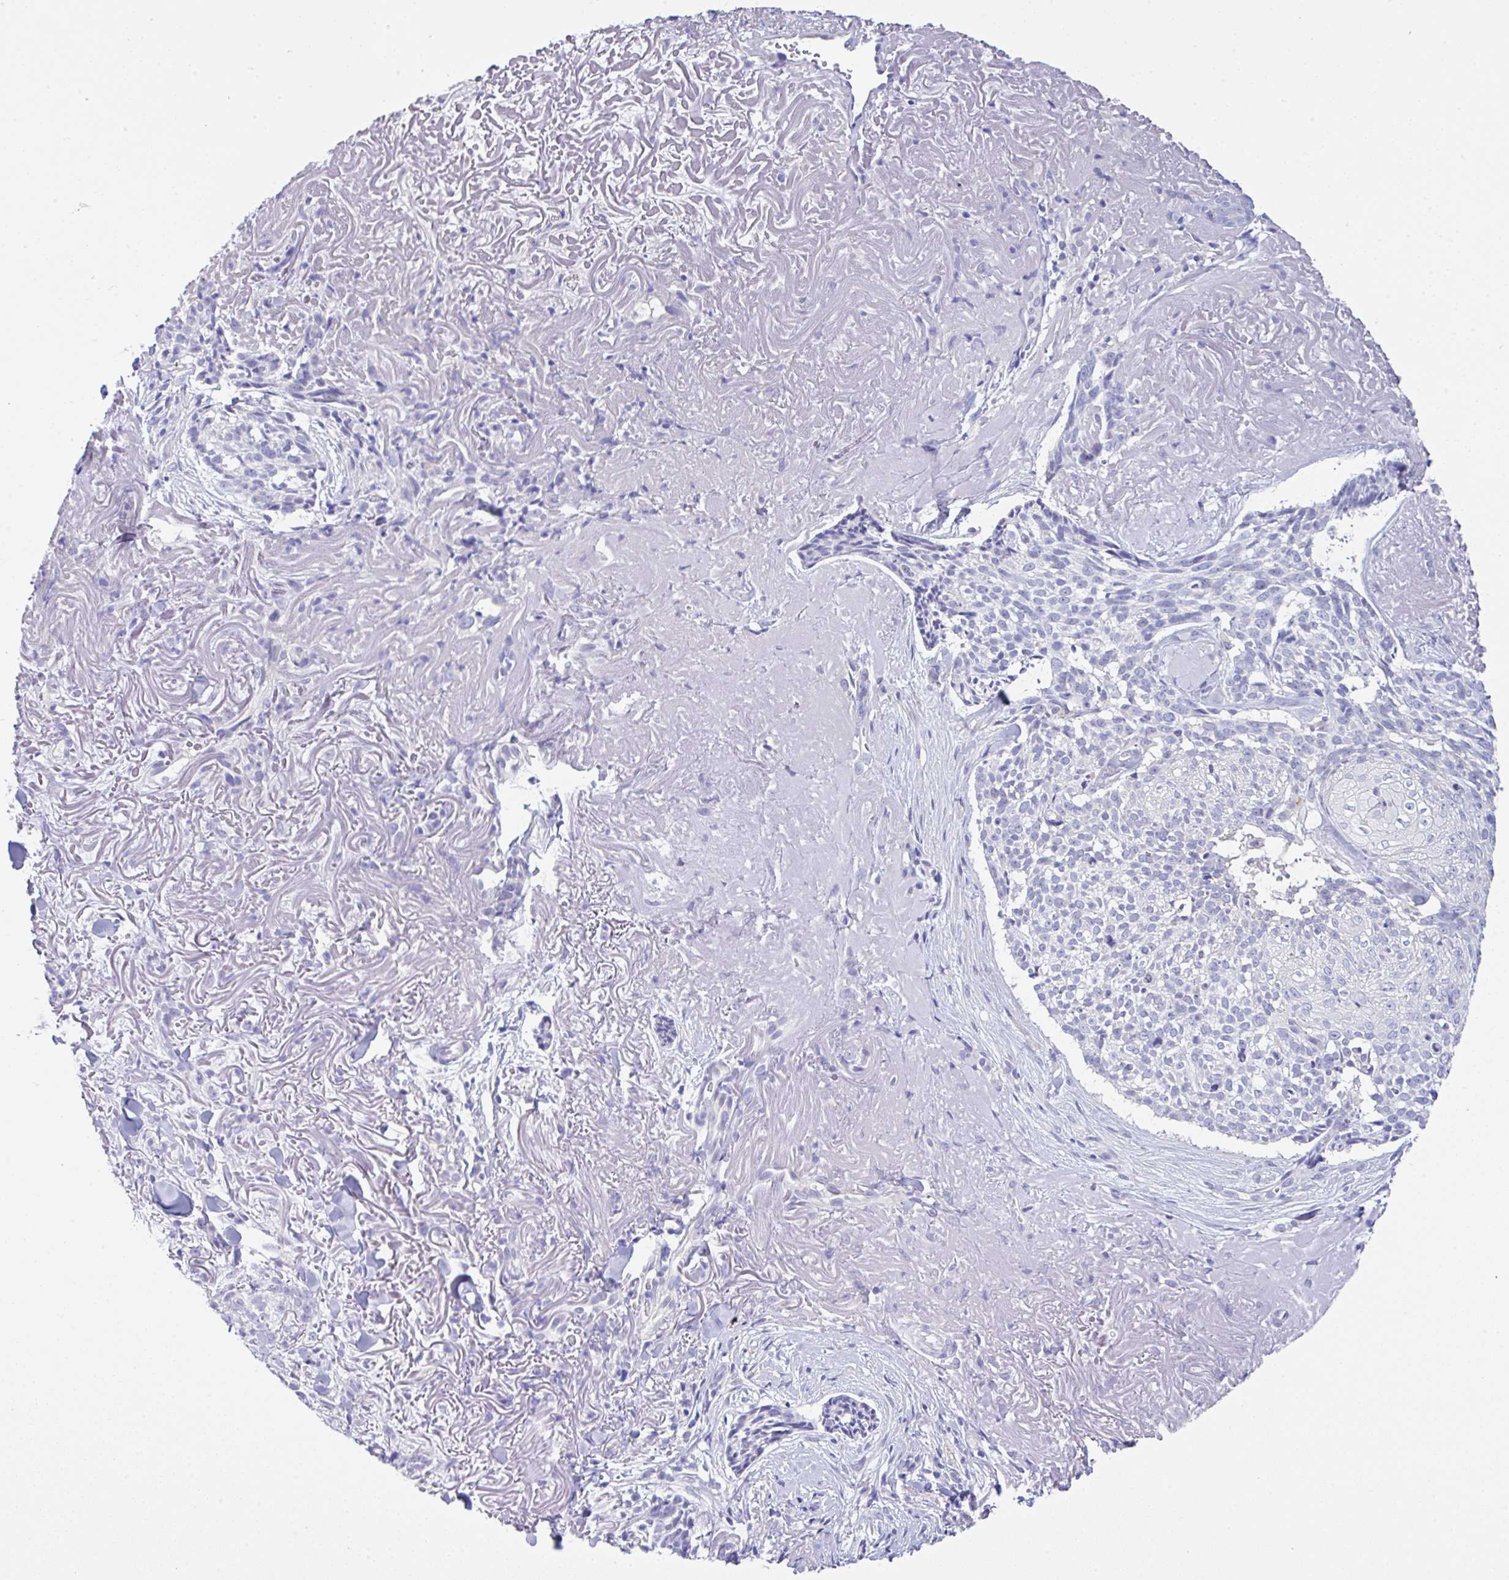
{"staining": {"intensity": "negative", "quantity": "none", "location": "none"}, "tissue": "skin cancer", "cell_type": "Tumor cells", "image_type": "cancer", "snomed": [{"axis": "morphology", "description": "Basal cell carcinoma"}, {"axis": "topography", "description": "Skin"}, {"axis": "topography", "description": "Skin of face"}], "caption": "Histopathology image shows no significant protein staining in tumor cells of skin basal cell carcinoma.", "gene": "SERPINE3", "patient": {"sex": "female", "age": 95}}